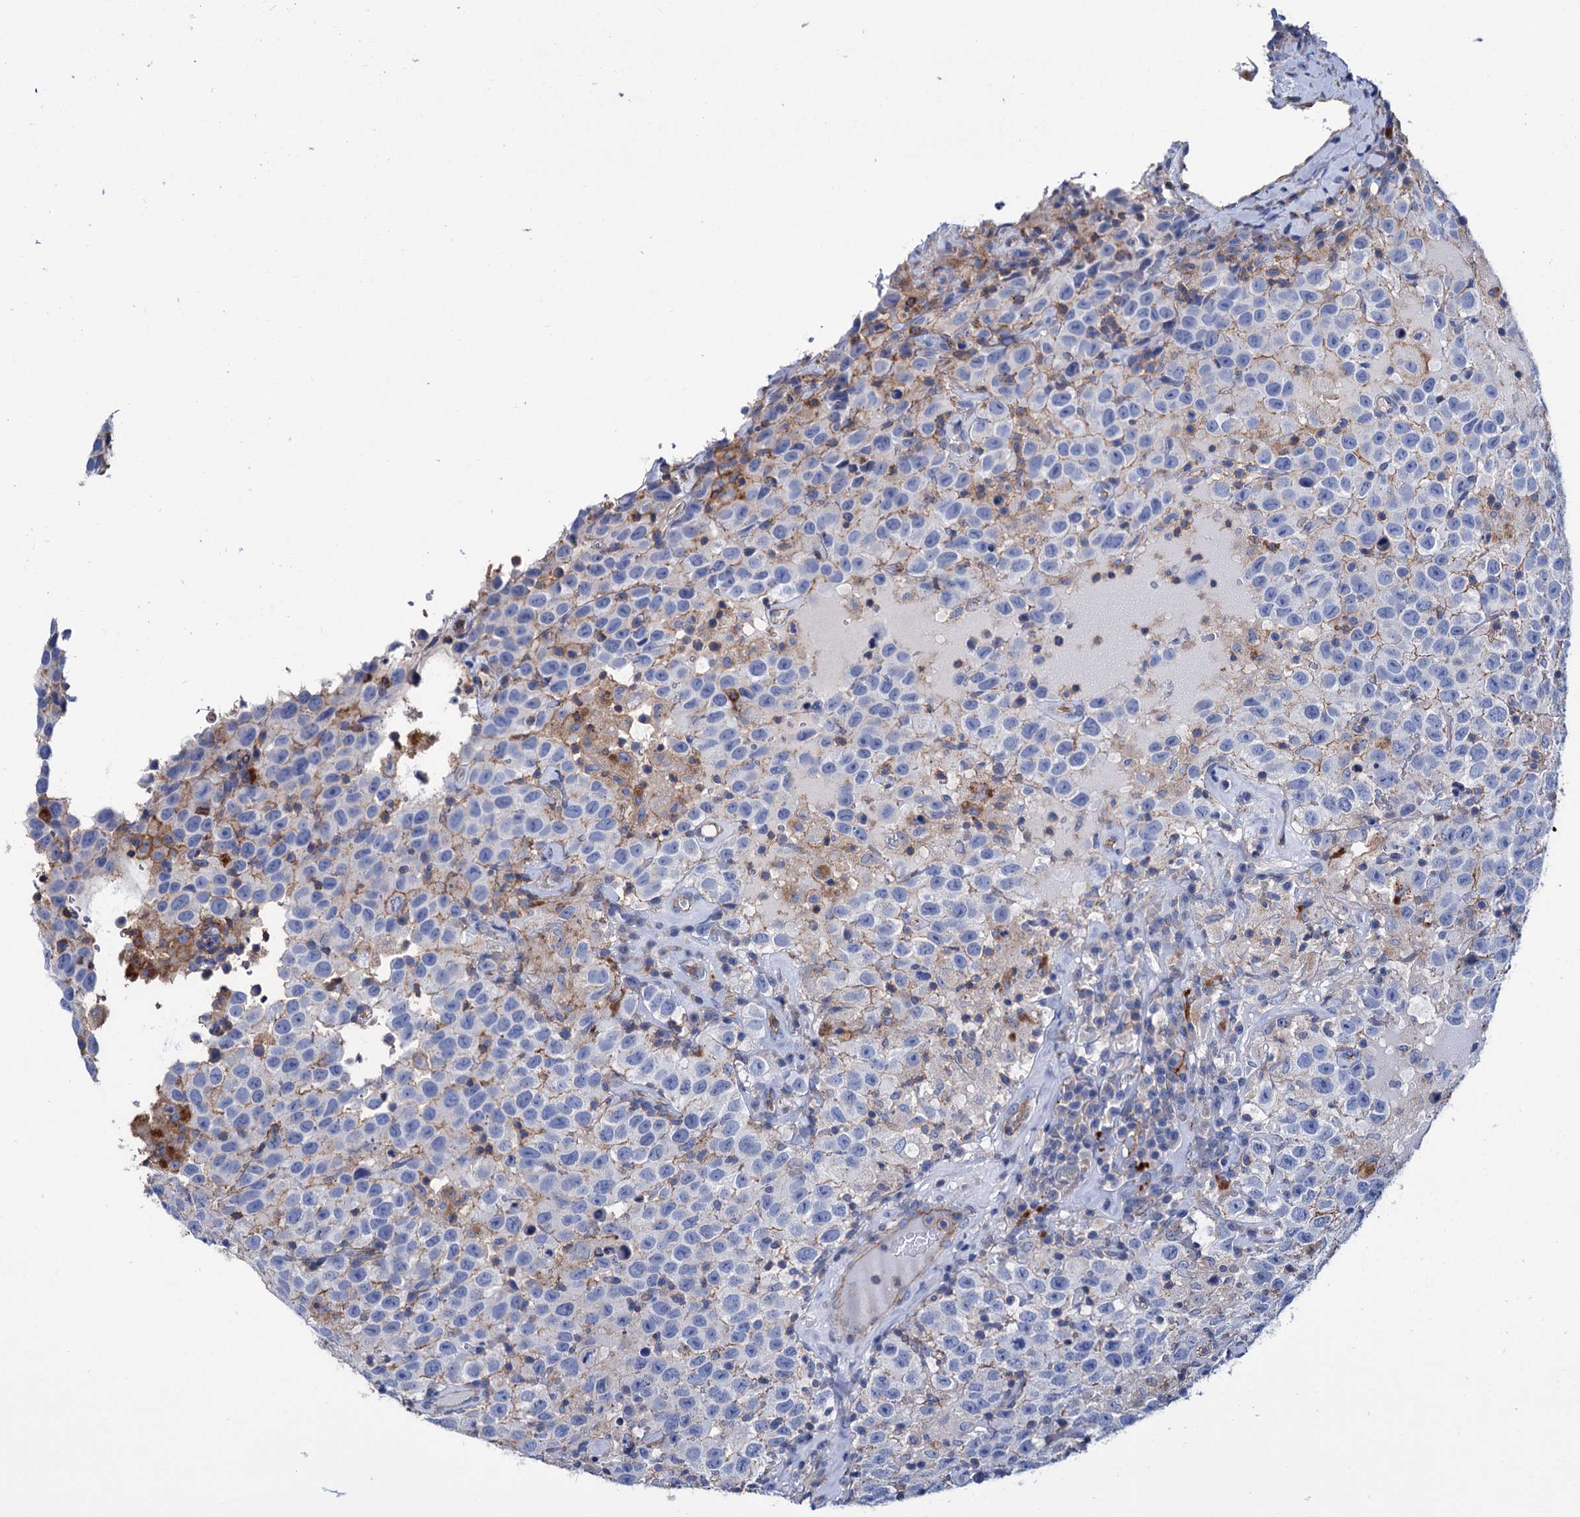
{"staining": {"intensity": "negative", "quantity": "none", "location": "none"}, "tissue": "testis cancer", "cell_type": "Tumor cells", "image_type": "cancer", "snomed": [{"axis": "morphology", "description": "Seminoma, NOS"}, {"axis": "topography", "description": "Testis"}], "caption": "Tumor cells show no significant protein staining in seminoma (testis). (DAB (3,3'-diaminobenzidine) IHC, high magnification).", "gene": "SCPEP1", "patient": {"sex": "male", "age": 41}}